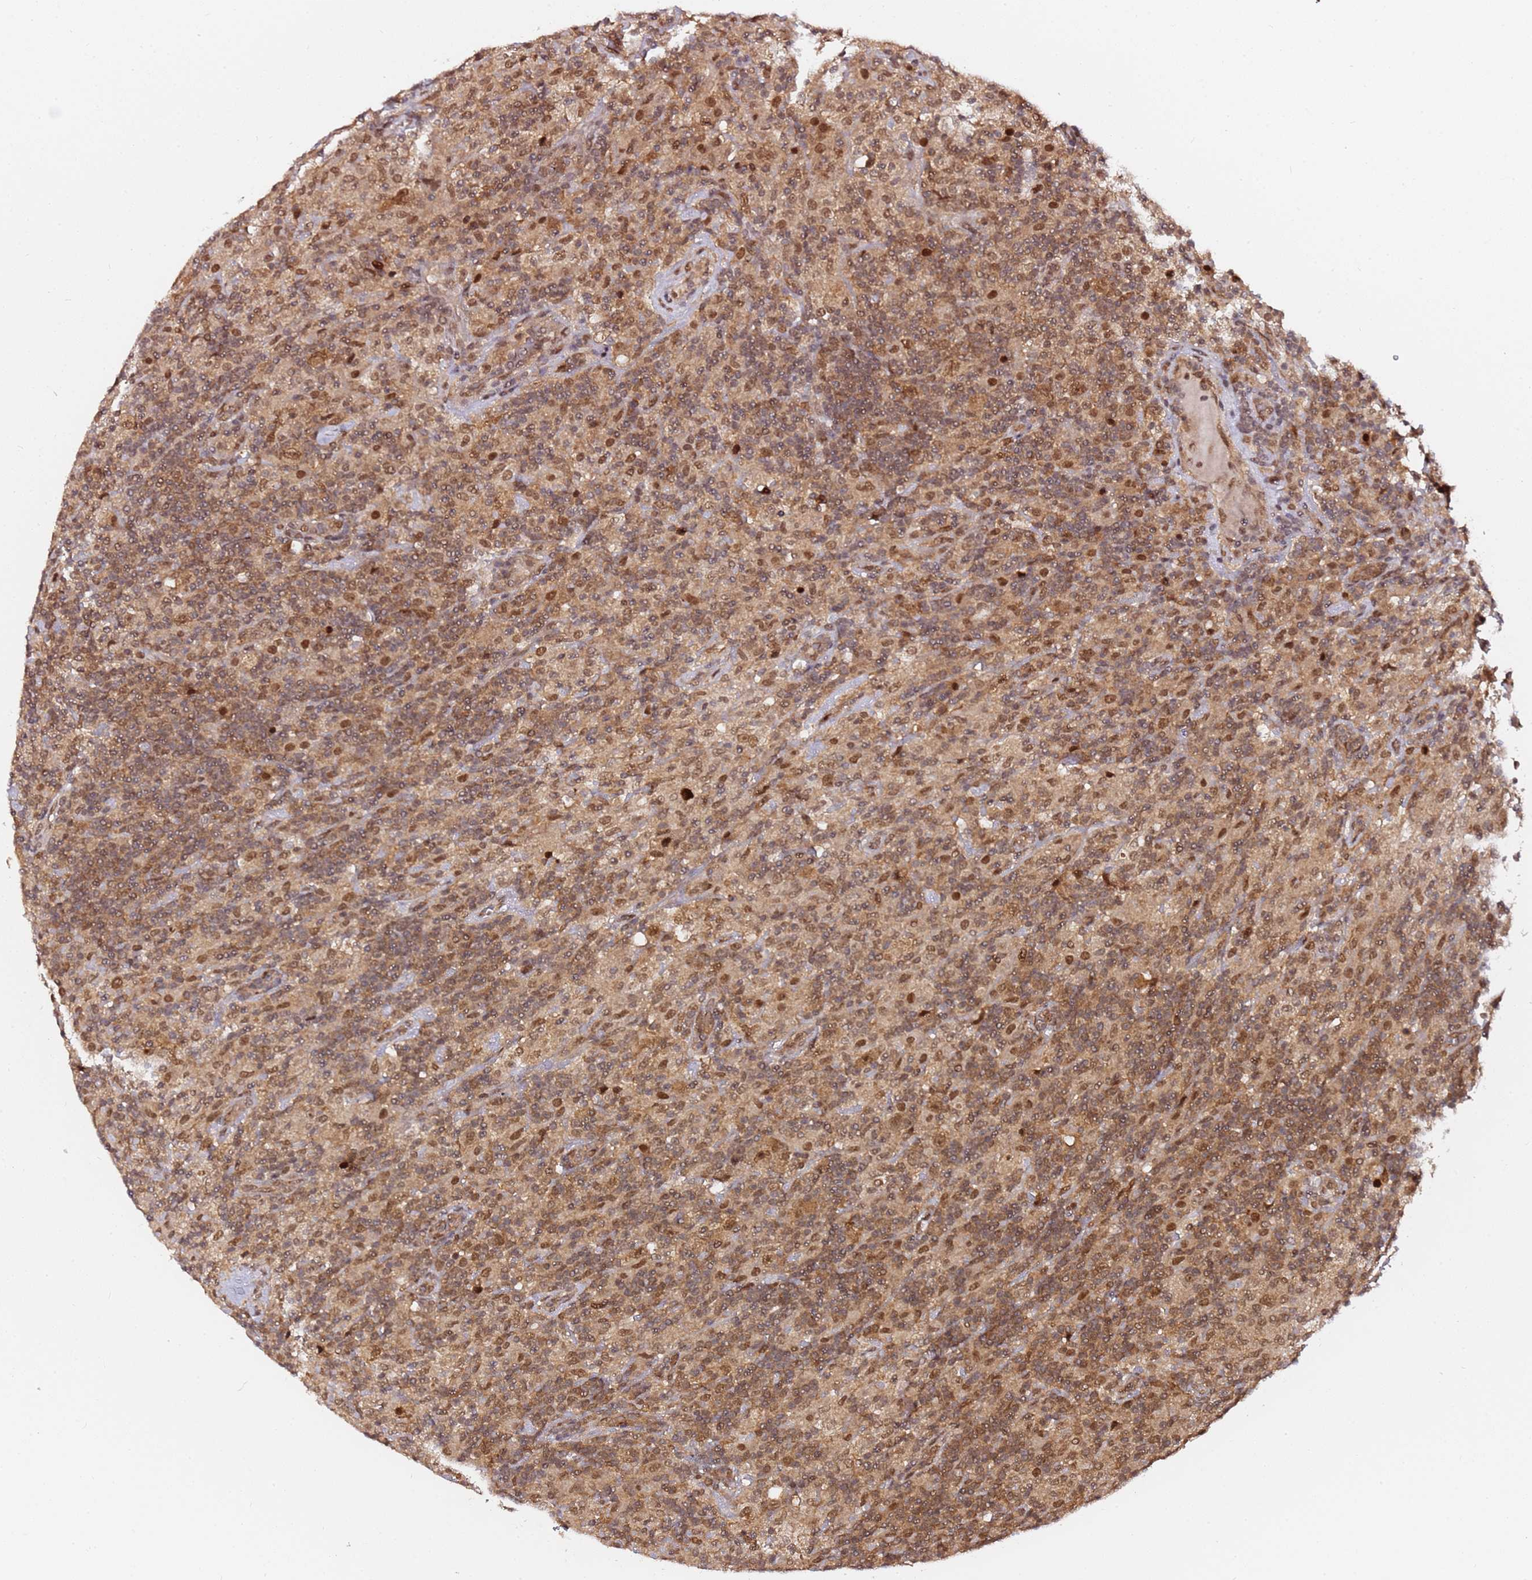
{"staining": {"intensity": "moderate", "quantity": ">75%", "location": "nuclear"}, "tissue": "lymphoma", "cell_type": "Tumor cells", "image_type": "cancer", "snomed": [{"axis": "morphology", "description": "Hodgkin's disease, NOS"}, {"axis": "topography", "description": "Lymph node"}], "caption": "Human Hodgkin's disease stained with a protein marker demonstrates moderate staining in tumor cells.", "gene": "RGS18", "patient": {"sex": "male", "age": 70}}